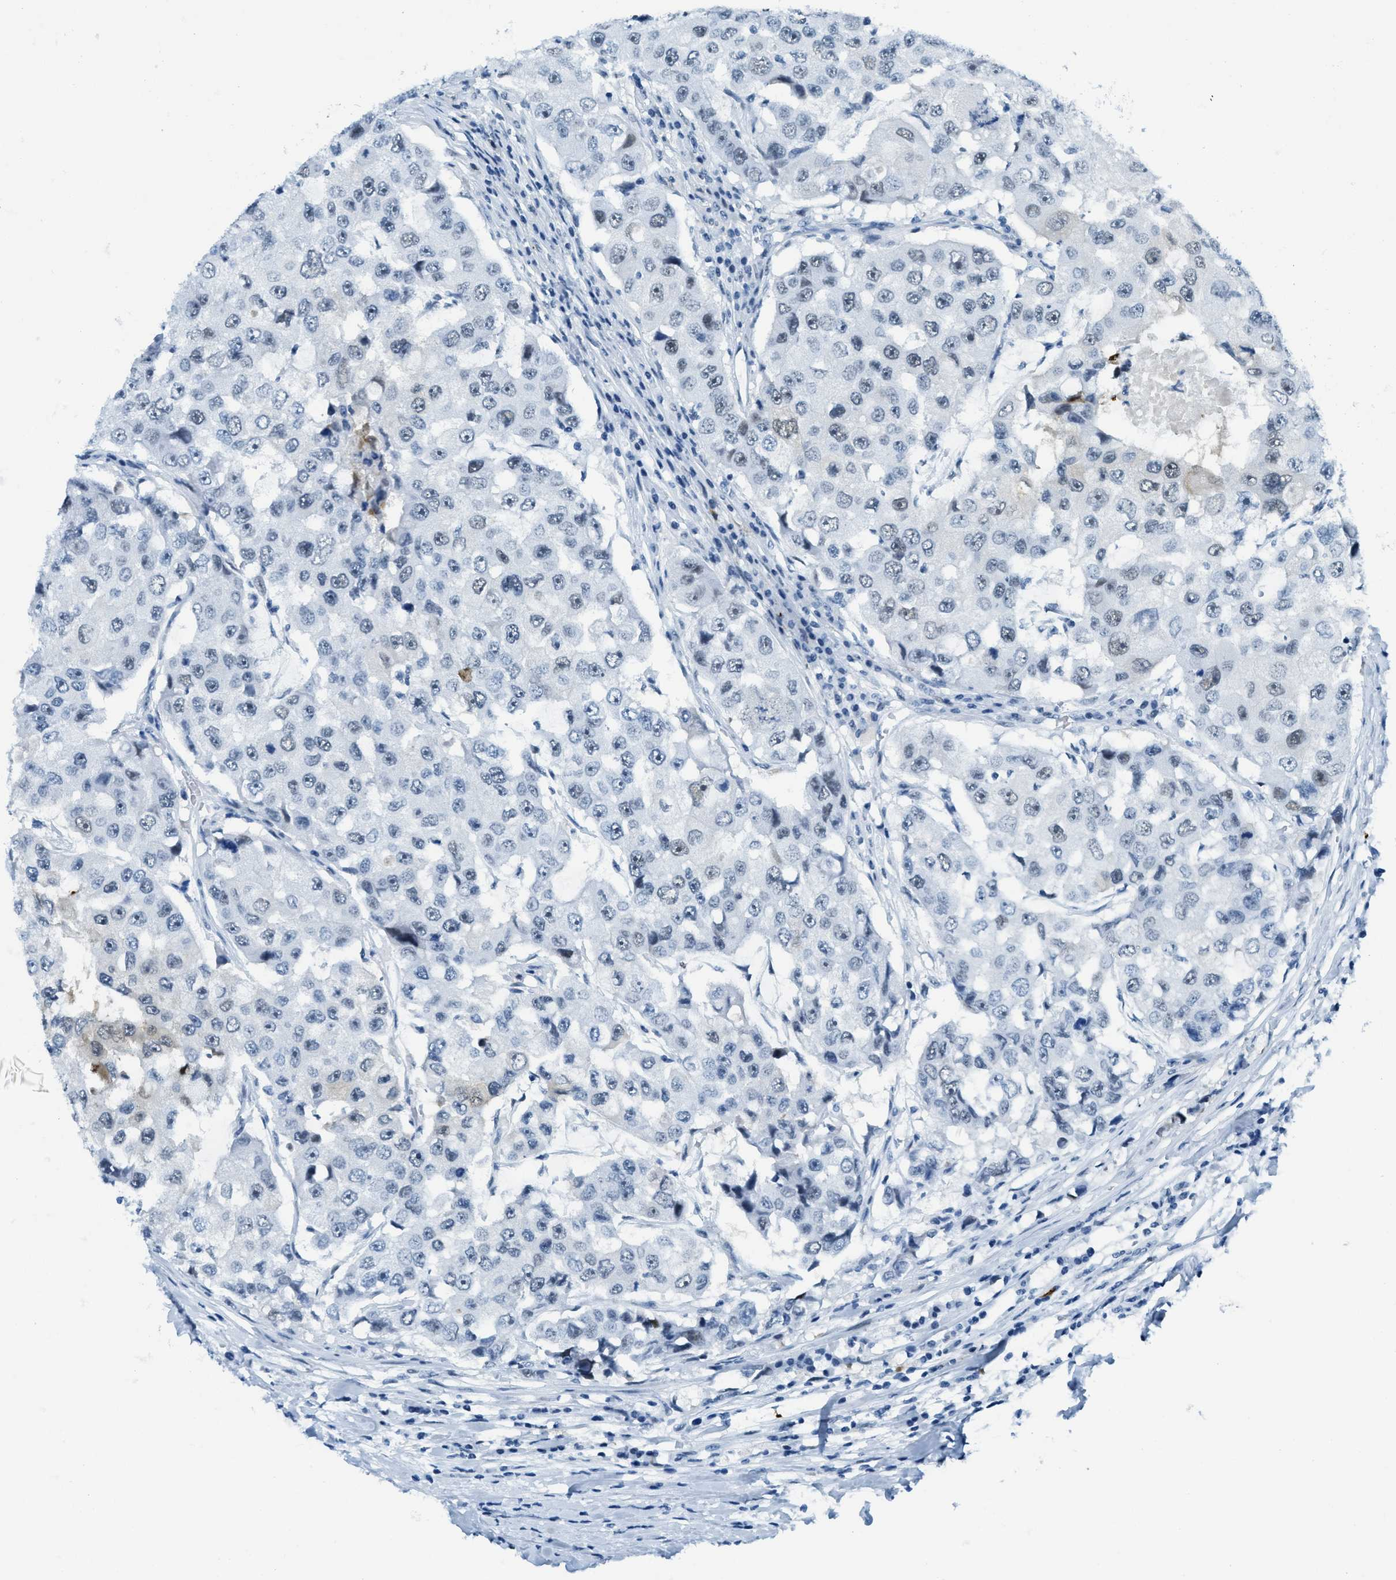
{"staining": {"intensity": "negative", "quantity": "none", "location": "none"}, "tissue": "breast cancer", "cell_type": "Tumor cells", "image_type": "cancer", "snomed": [{"axis": "morphology", "description": "Duct carcinoma"}, {"axis": "topography", "description": "Breast"}], "caption": "Tumor cells are negative for protein expression in human infiltrating ductal carcinoma (breast).", "gene": "PLA2G2A", "patient": {"sex": "female", "age": 27}}